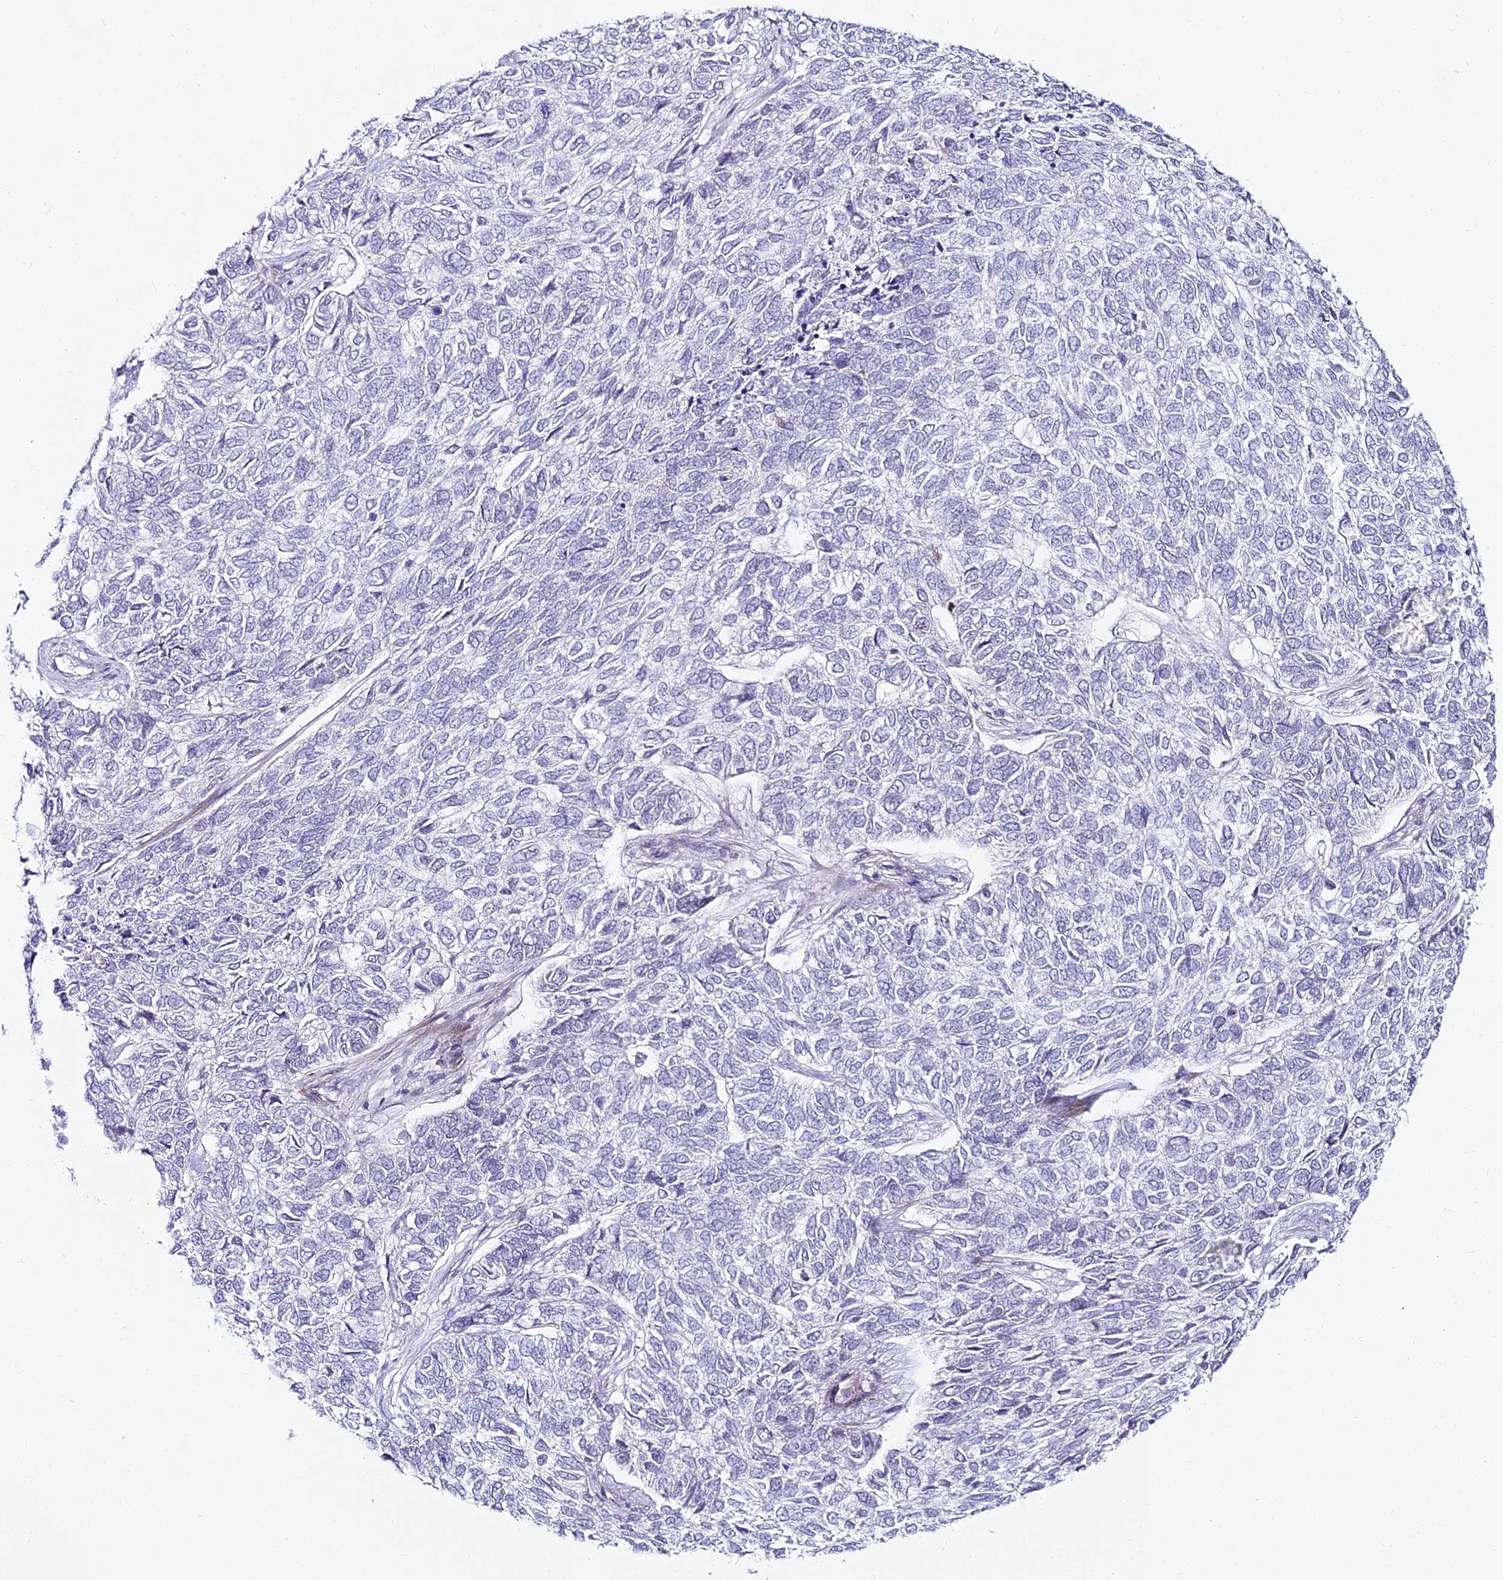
{"staining": {"intensity": "negative", "quantity": "none", "location": "none"}, "tissue": "skin cancer", "cell_type": "Tumor cells", "image_type": "cancer", "snomed": [{"axis": "morphology", "description": "Basal cell carcinoma"}, {"axis": "topography", "description": "Skin"}], "caption": "Tumor cells show no significant protein staining in basal cell carcinoma (skin).", "gene": "ALPG", "patient": {"sex": "female", "age": 65}}